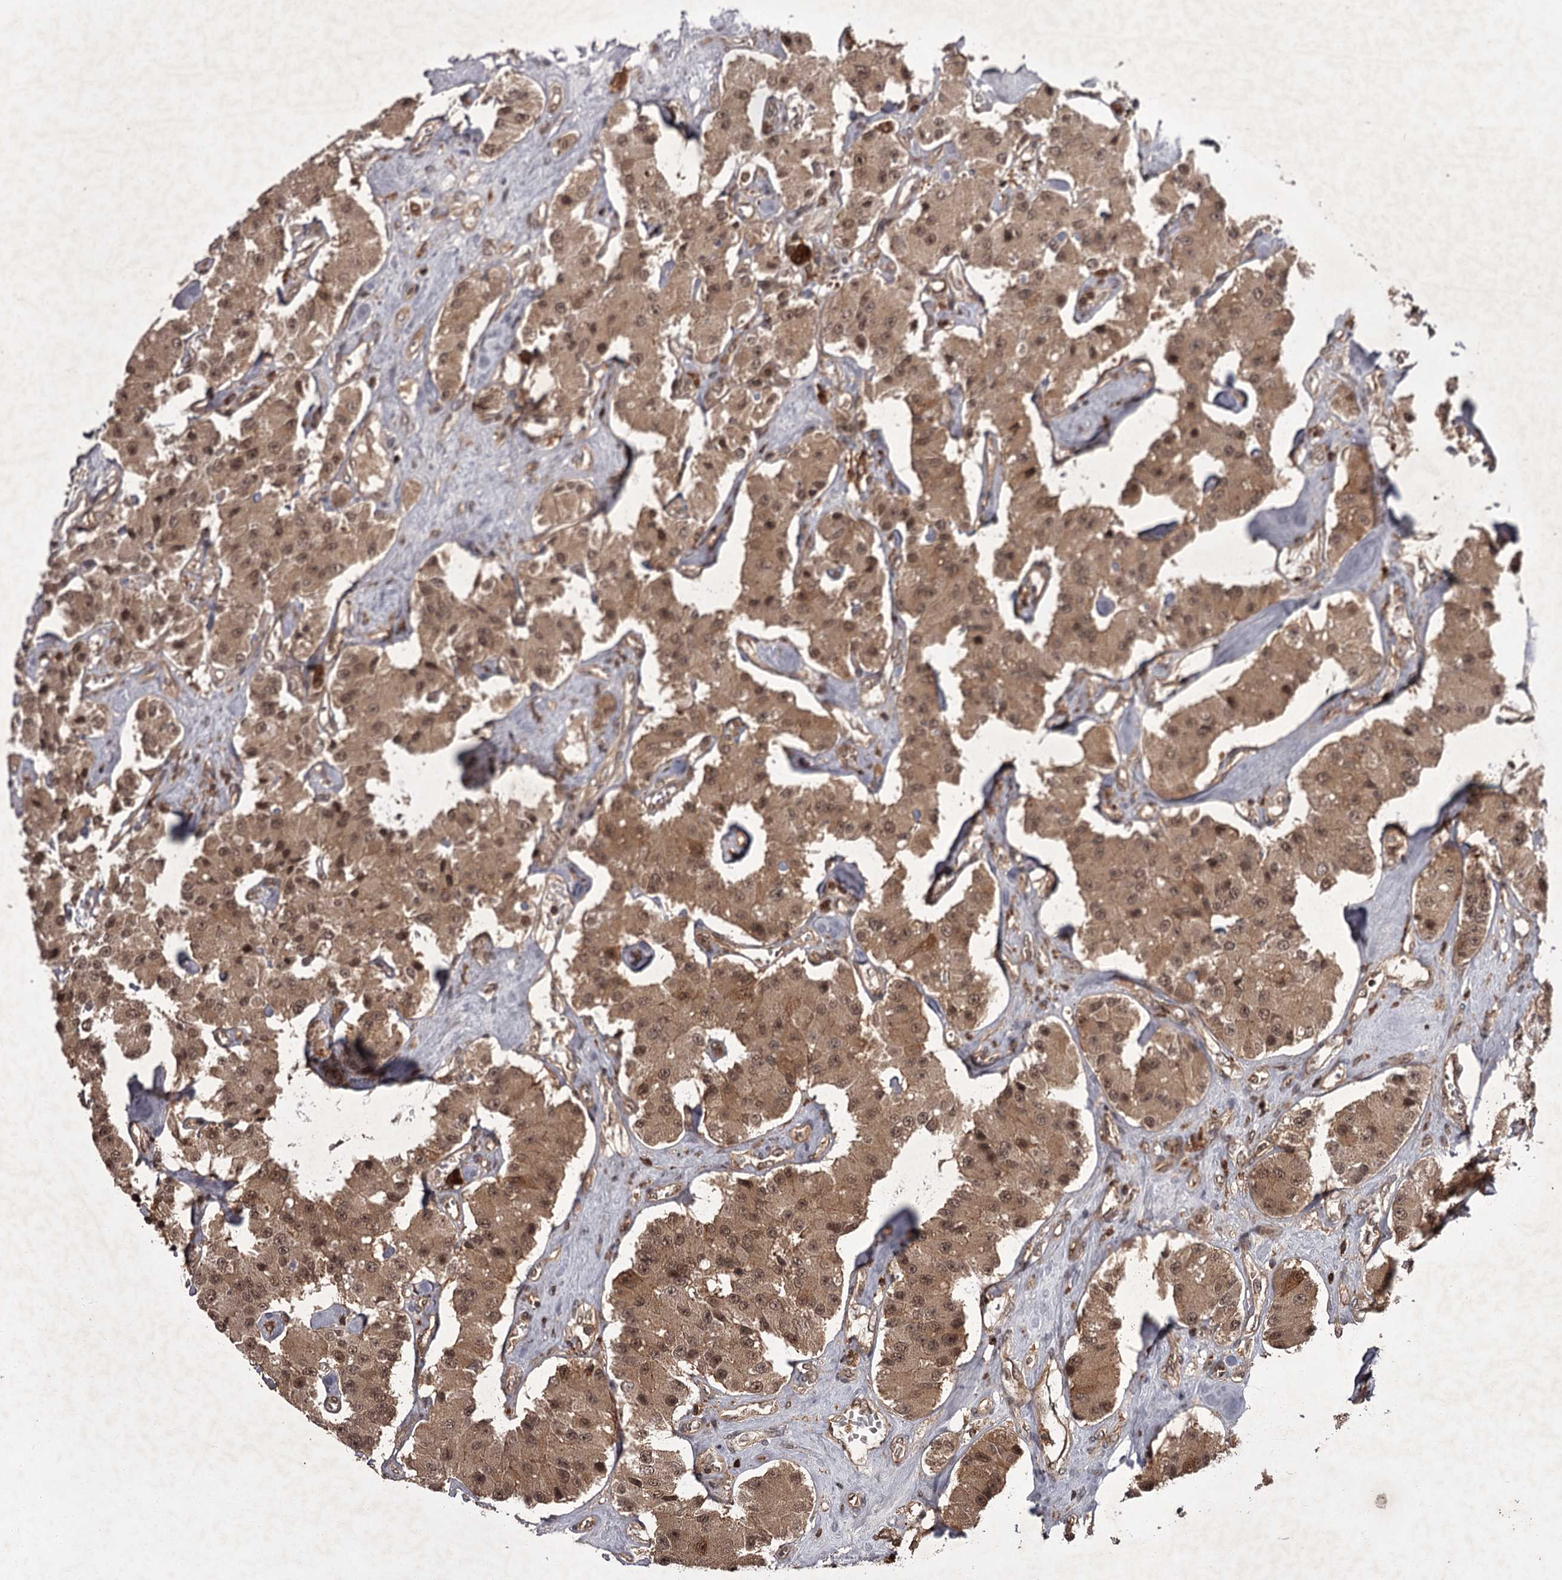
{"staining": {"intensity": "moderate", "quantity": ">75%", "location": "cytoplasmic/membranous,nuclear"}, "tissue": "carcinoid", "cell_type": "Tumor cells", "image_type": "cancer", "snomed": [{"axis": "morphology", "description": "Carcinoid, malignant, NOS"}, {"axis": "topography", "description": "Pancreas"}], "caption": "High-power microscopy captured an immunohistochemistry histopathology image of carcinoid, revealing moderate cytoplasmic/membranous and nuclear staining in approximately >75% of tumor cells. (Brightfield microscopy of DAB IHC at high magnification).", "gene": "TBC1D23", "patient": {"sex": "male", "age": 41}}